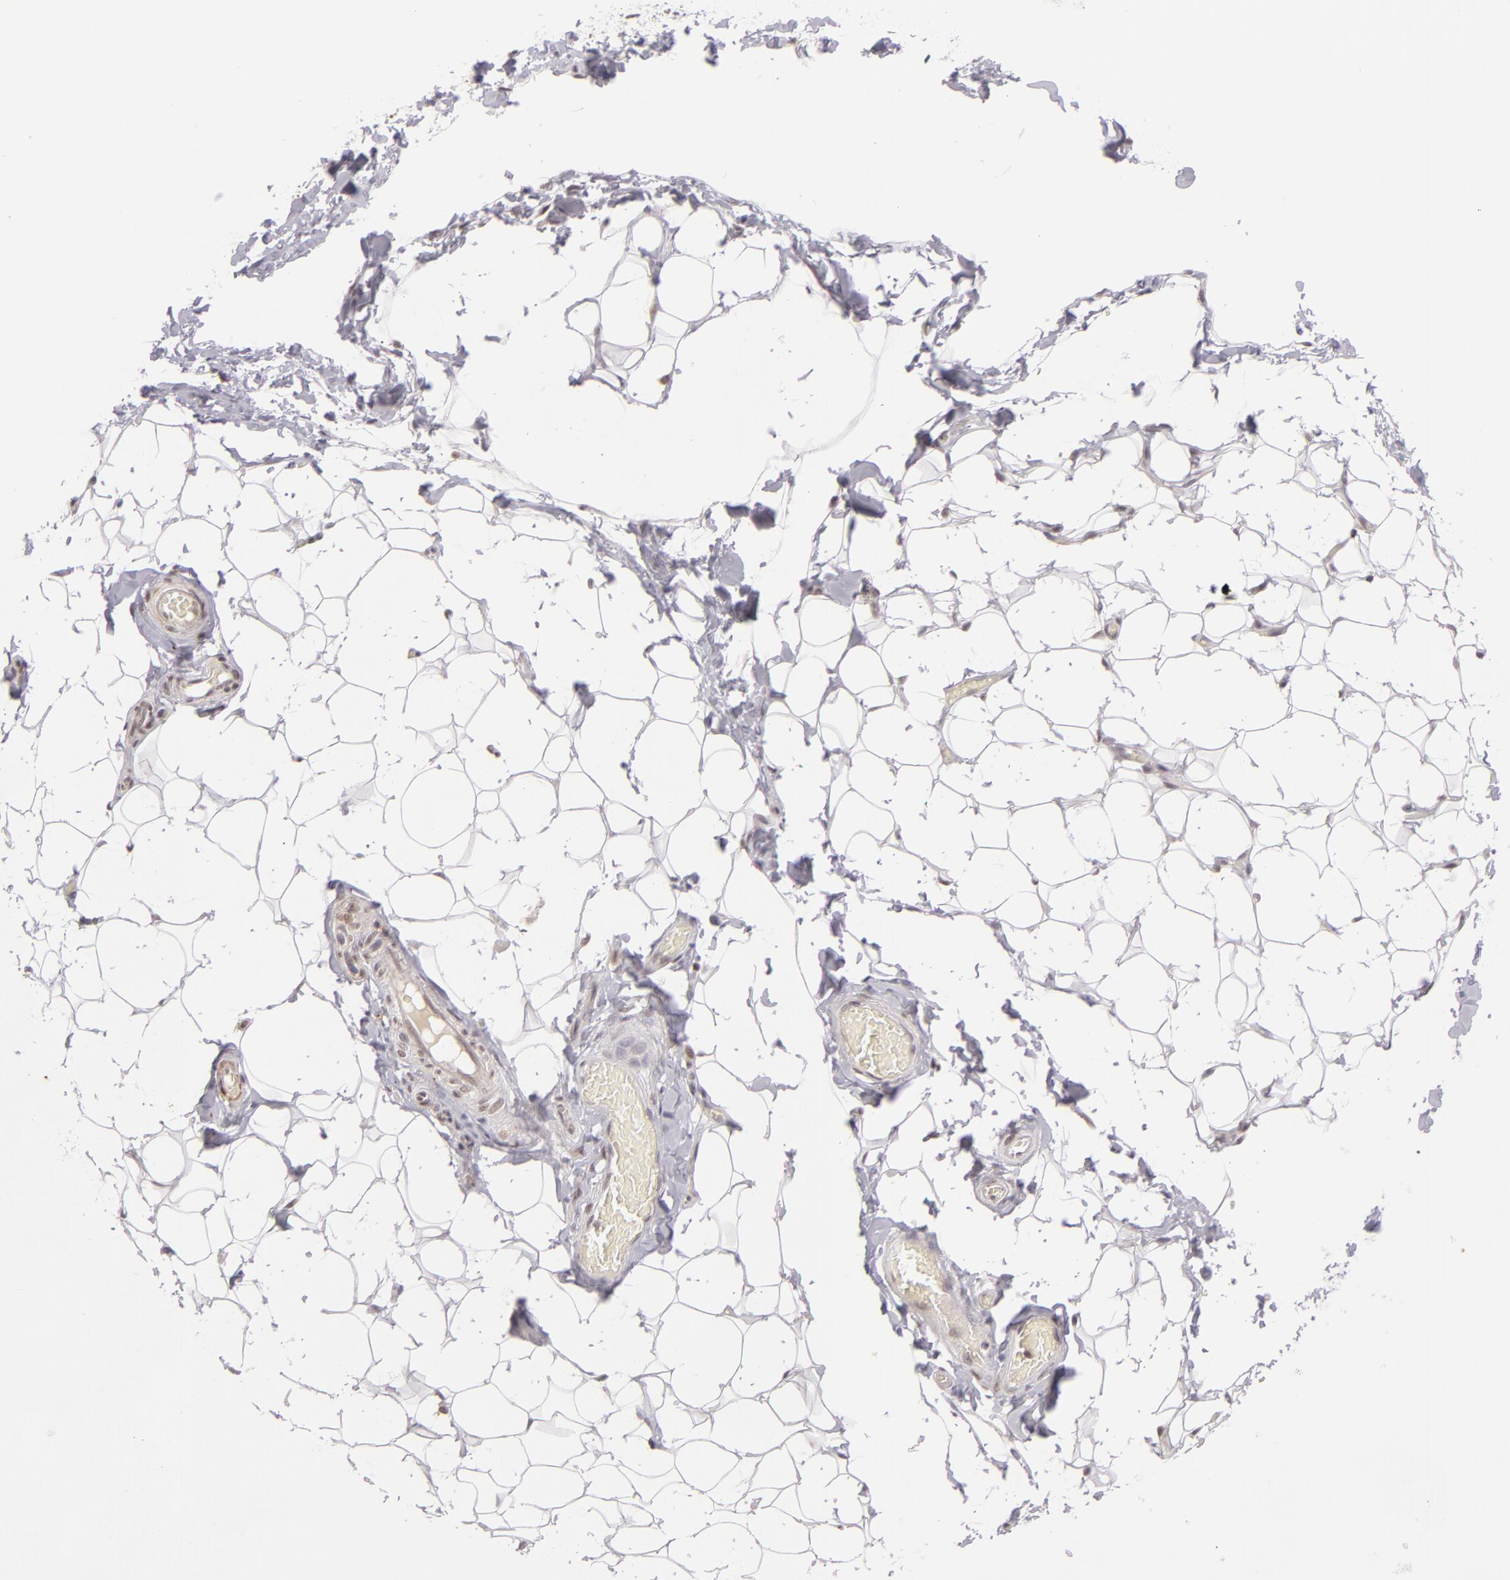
{"staining": {"intensity": "negative", "quantity": "none", "location": "none"}, "tissue": "adipose tissue", "cell_type": "Adipocytes", "image_type": "normal", "snomed": [{"axis": "morphology", "description": "Normal tissue, NOS"}, {"axis": "topography", "description": "Soft tissue"}], "caption": "The histopathology image displays no significant expression in adipocytes of adipose tissue.", "gene": "RRP7A", "patient": {"sex": "male", "age": 26}}